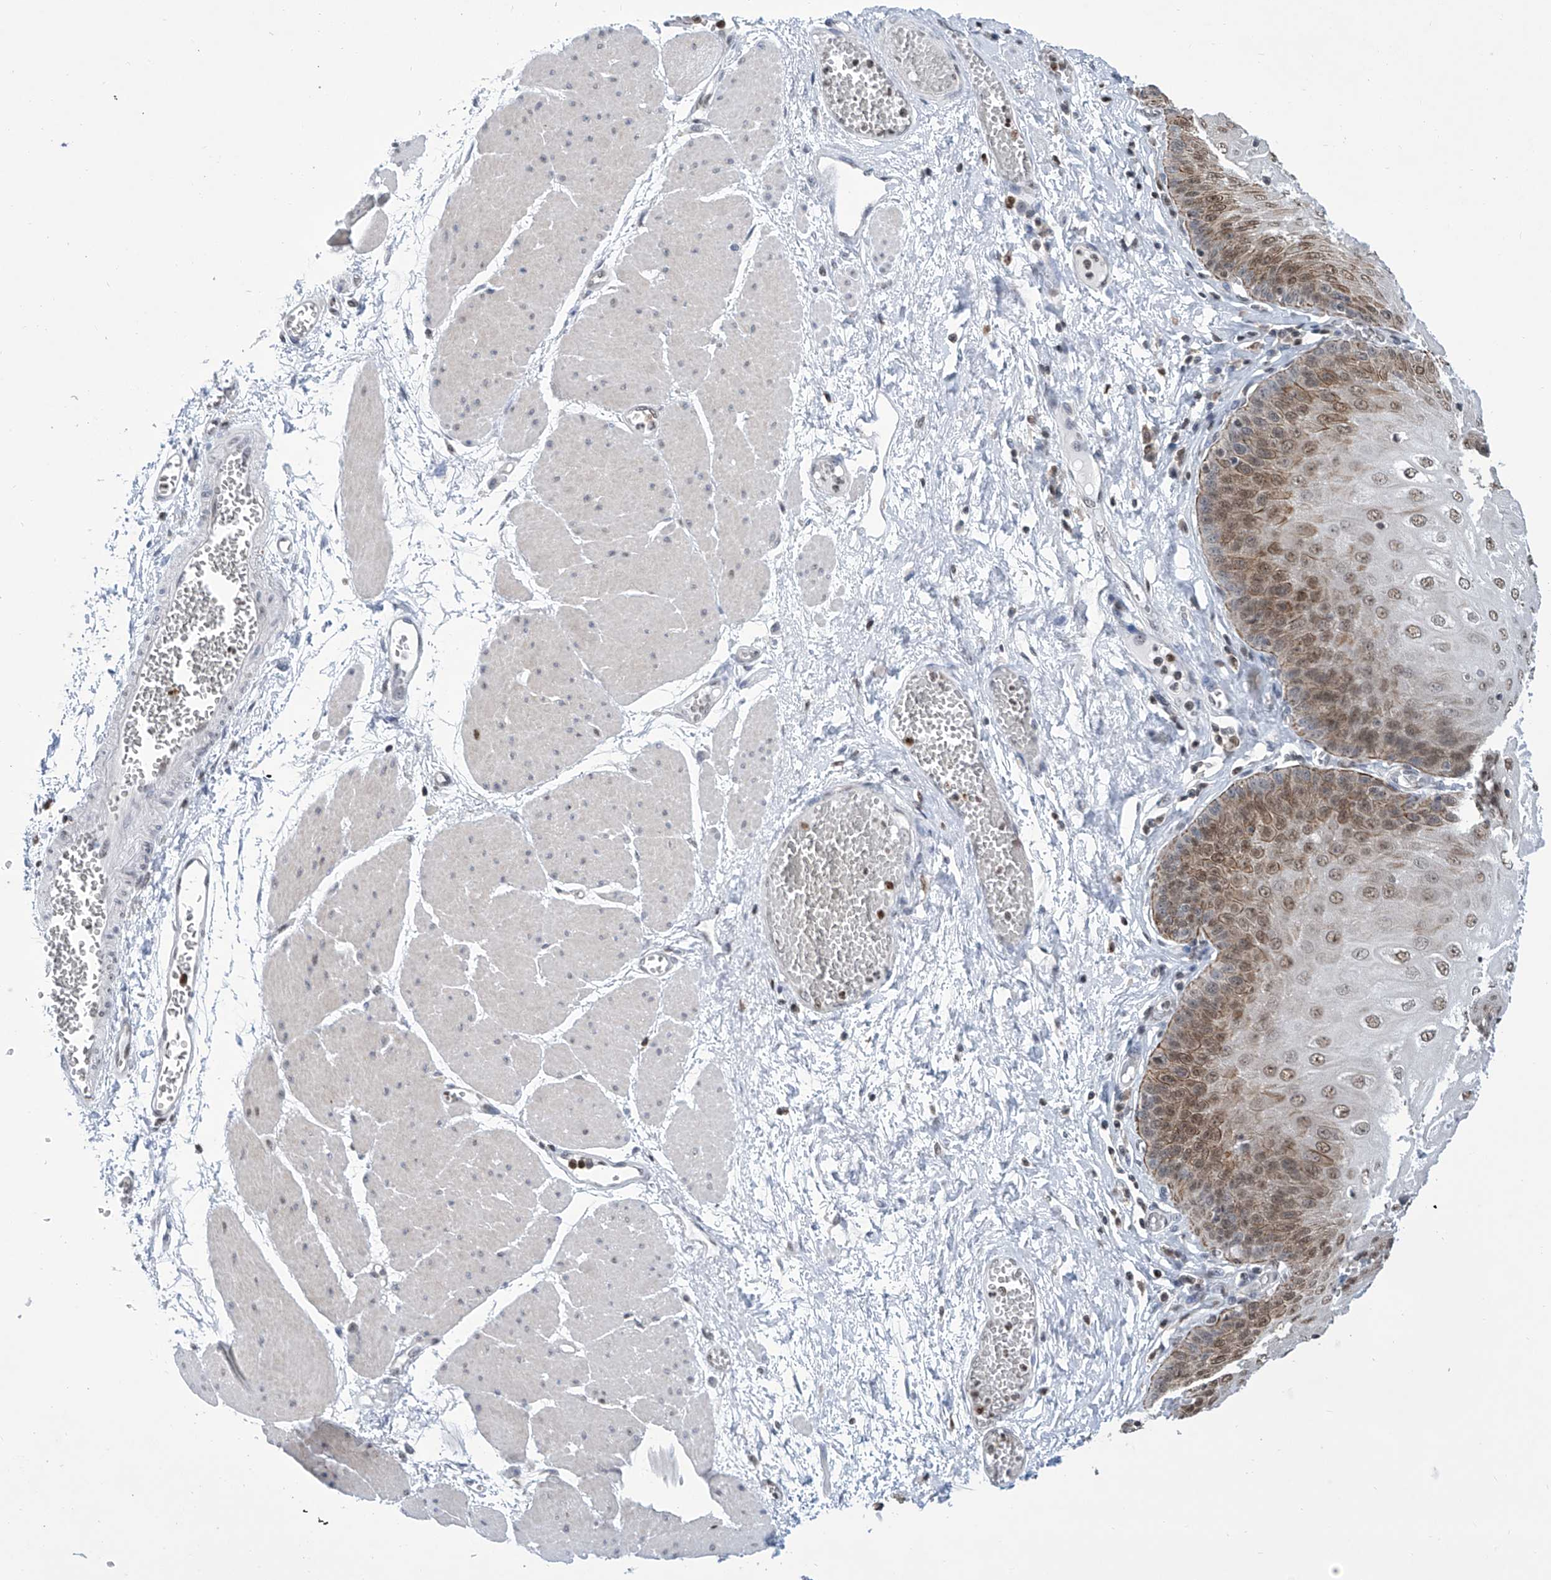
{"staining": {"intensity": "strong", "quantity": ">75%", "location": "nuclear"}, "tissue": "esophagus", "cell_type": "Squamous epithelial cells", "image_type": "normal", "snomed": [{"axis": "morphology", "description": "Normal tissue, NOS"}, {"axis": "topography", "description": "Esophagus"}], "caption": "Unremarkable esophagus shows strong nuclear expression in approximately >75% of squamous epithelial cells, visualized by immunohistochemistry.", "gene": "SREBF2", "patient": {"sex": "male", "age": 60}}